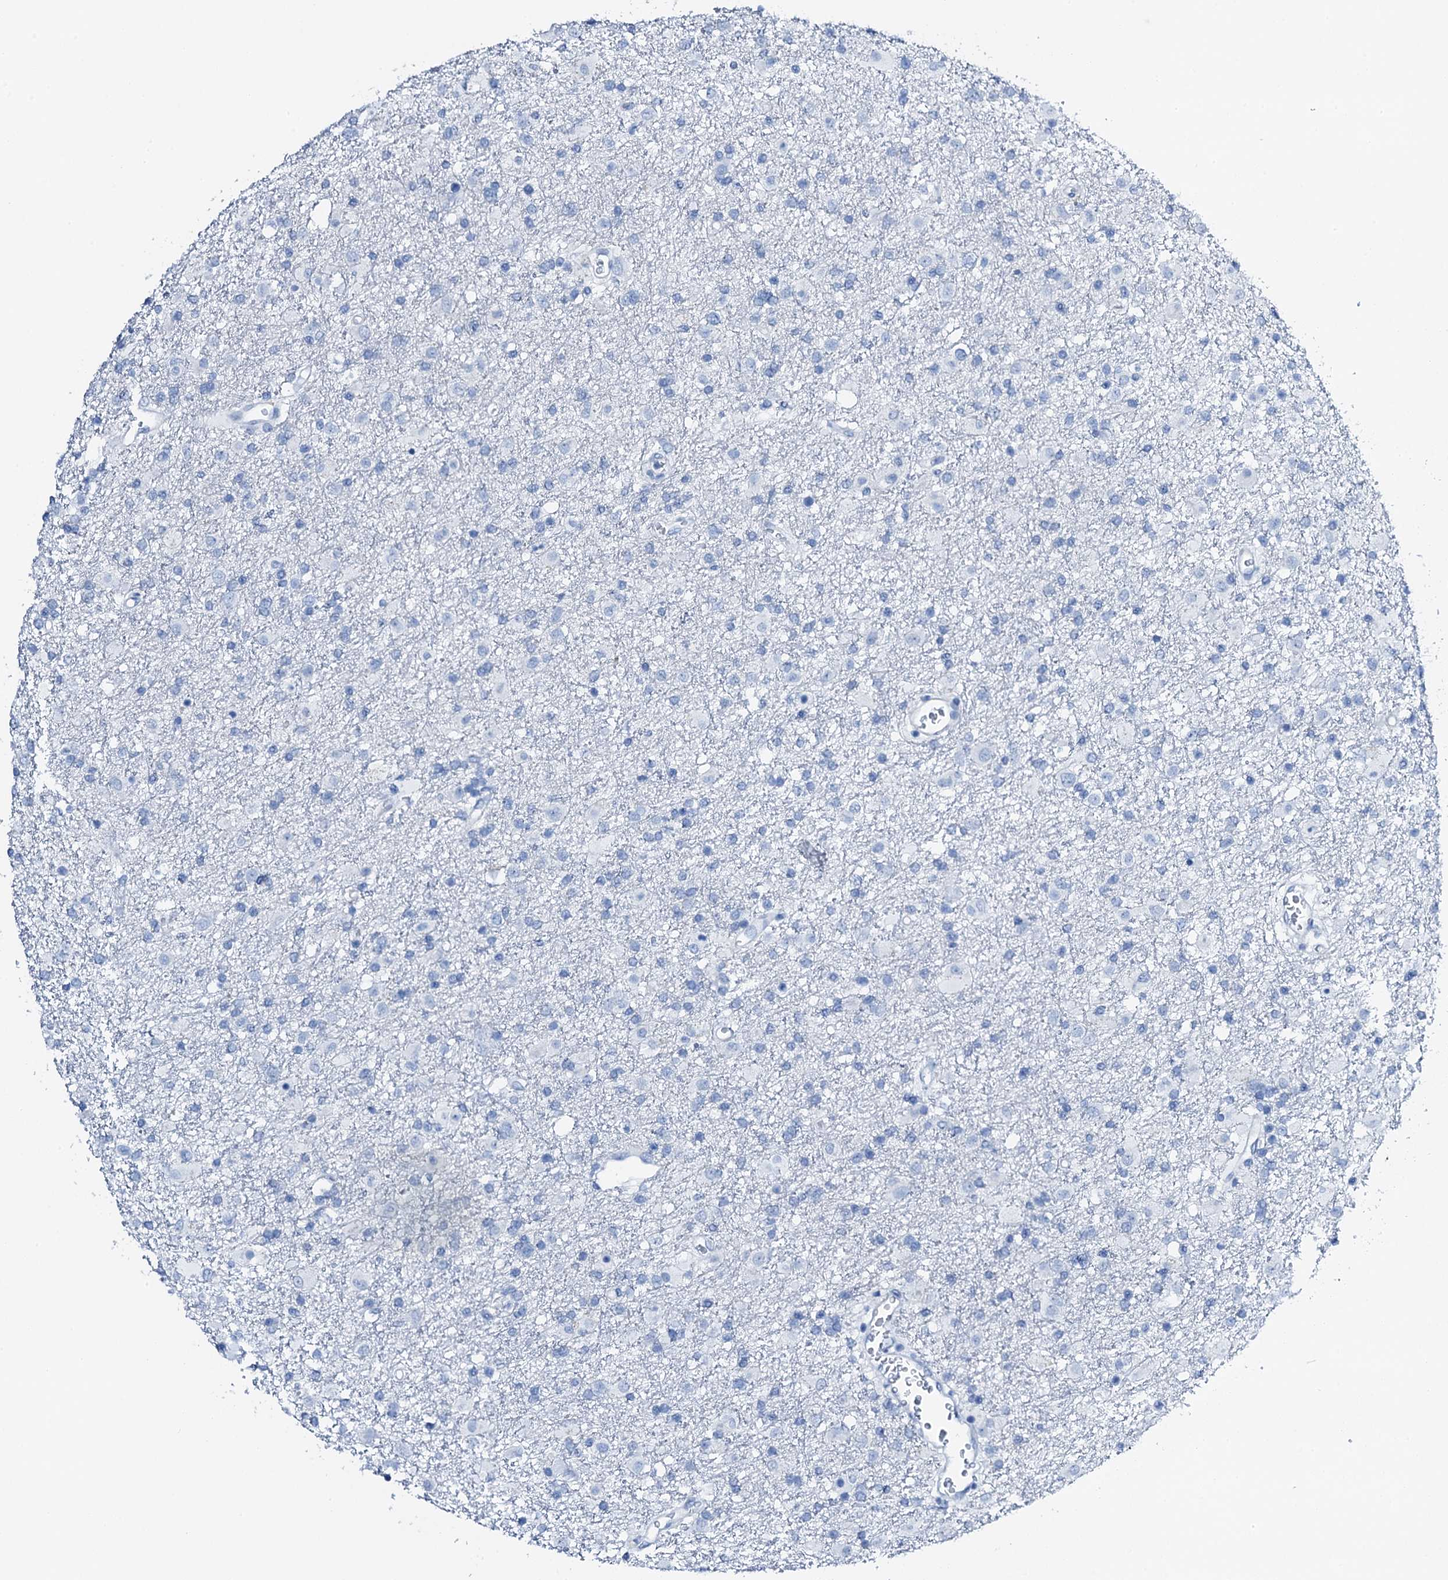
{"staining": {"intensity": "negative", "quantity": "none", "location": "none"}, "tissue": "glioma", "cell_type": "Tumor cells", "image_type": "cancer", "snomed": [{"axis": "morphology", "description": "Glioma, malignant, Low grade"}, {"axis": "topography", "description": "Brain"}], "caption": "IHC of glioma shows no staining in tumor cells.", "gene": "PTH", "patient": {"sex": "male", "age": 65}}